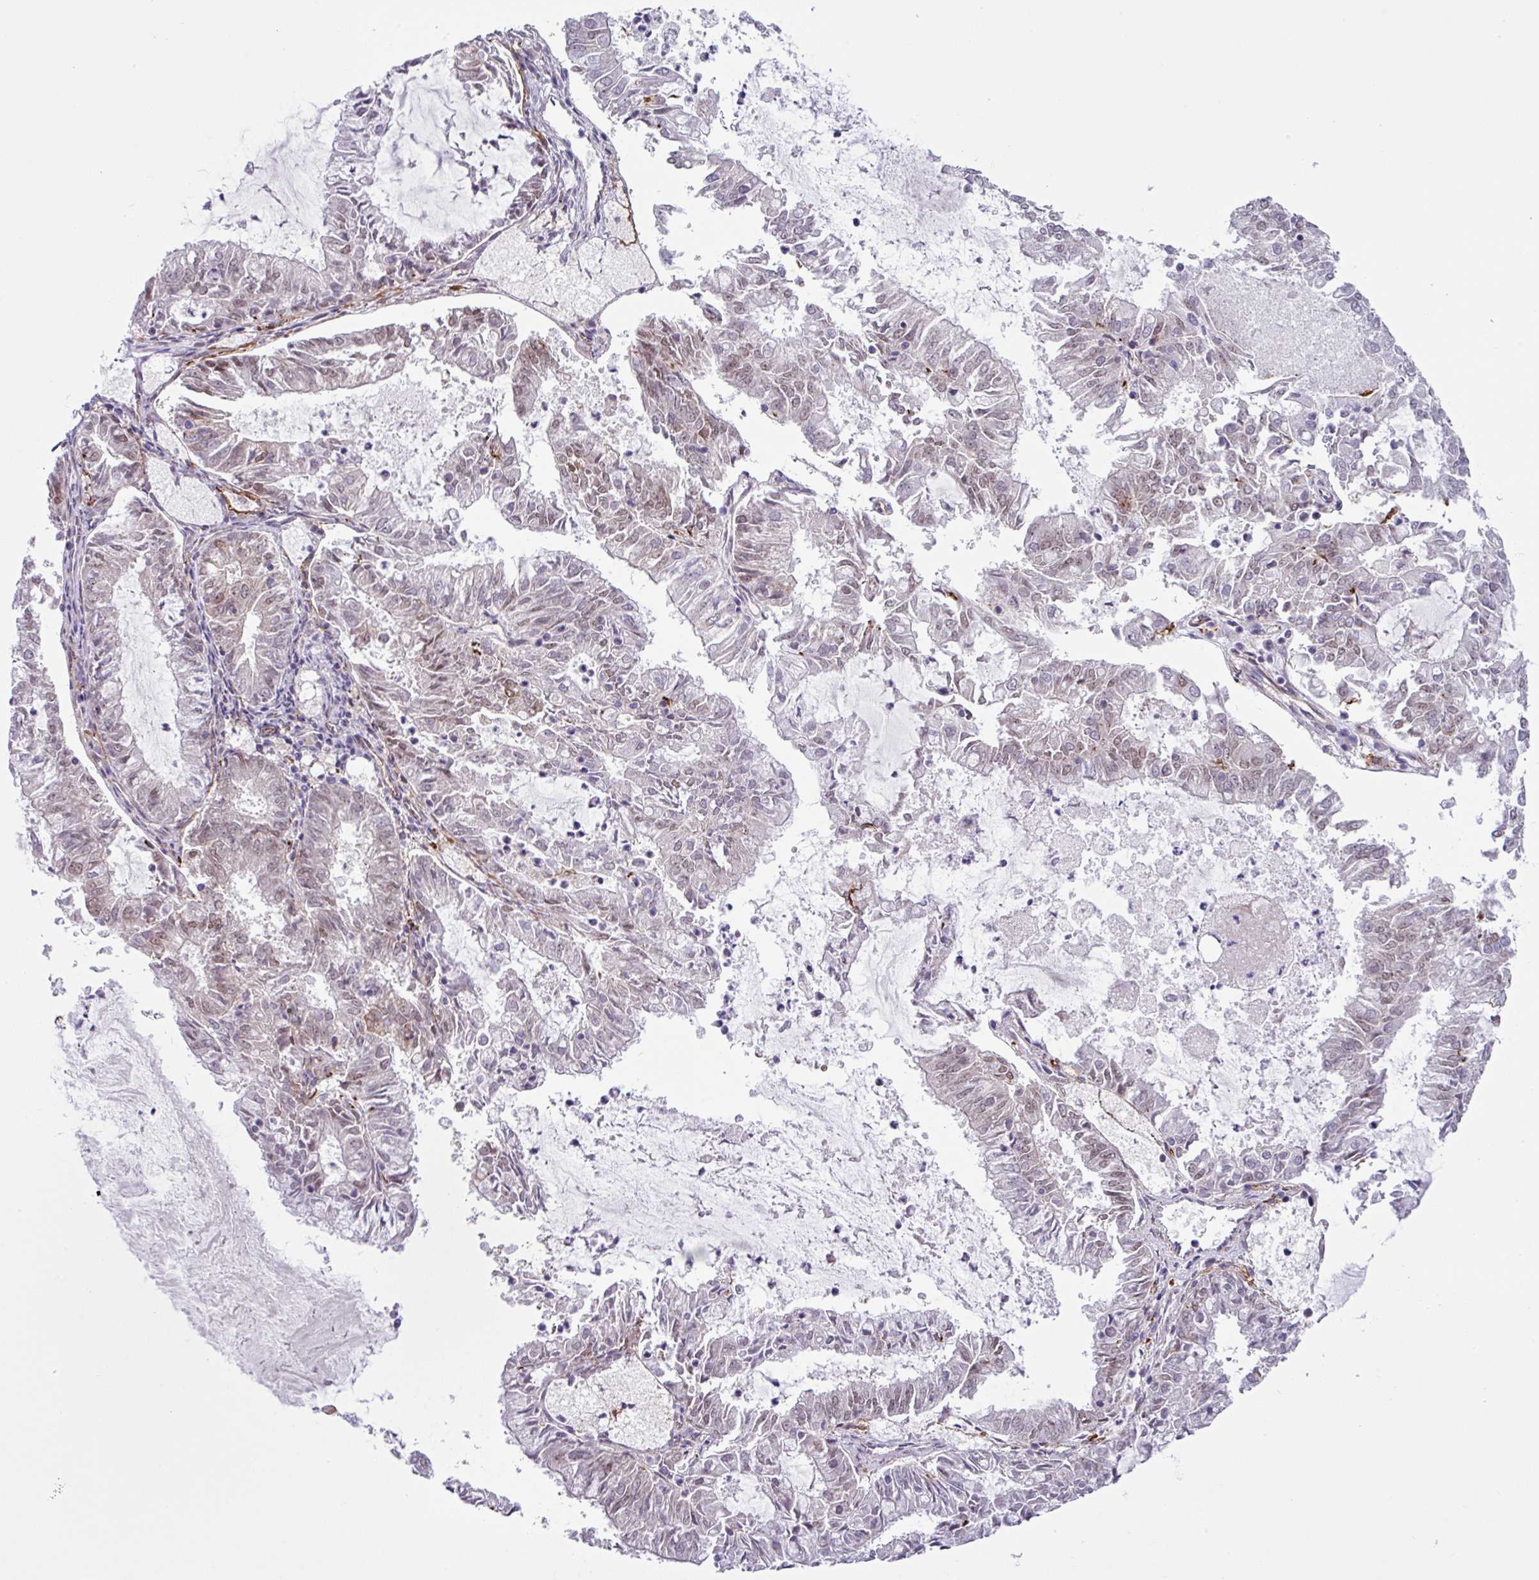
{"staining": {"intensity": "weak", "quantity": "<25%", "location": "nuclear"}, "tissue": "endometrial cancer", "cell_type": "Tumor cells", "image_type": "cancer", "snomed": [{"axis": "morphology", "description": "Adenocarcinoma, NOS"}, {"axis": "topography", "description": "Endometrium"}], "caption": "Immunohistochemistry of adenocarcinoma (endometrial) demonstrates no positivity in tumor cells.", "gene": "CHD3", "patient": {"sex": "female", "age": 57}}